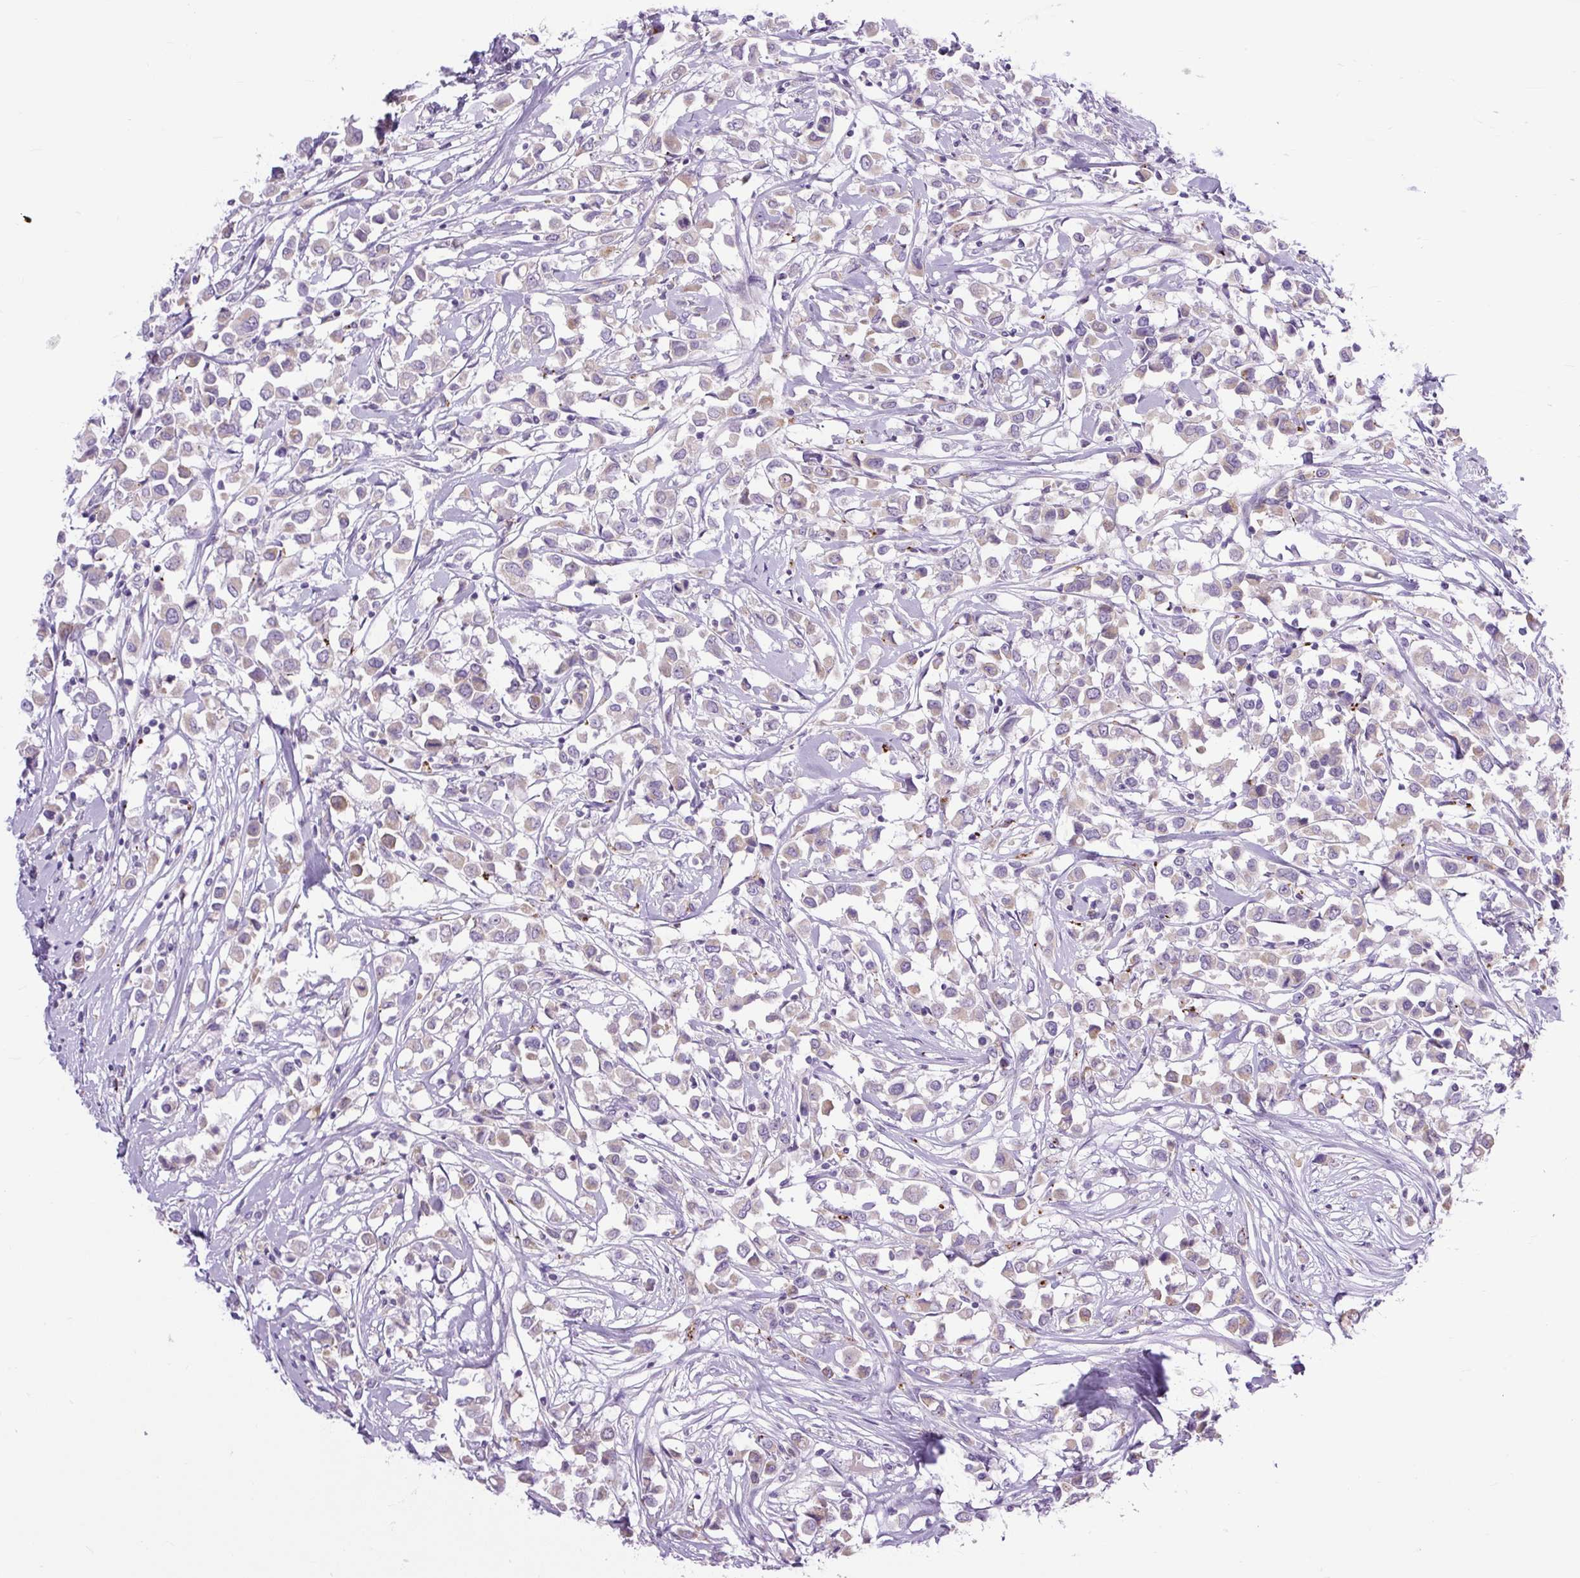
{"staining": {"intensity": "weak", "quantity": "25%-75%", "location": "cytoplasmic/membranous"}, "tissue": "breast cancer", "cell_type": "Tumor cells", "image_type": "cancer", "snomed": [{"axis": "morphology", "description": "Duct carcinoma"}, {"axis": "topography", "description": "Breast"}], "caption": "A brown stain shows weak cytoplasmic/membranous positivity of a protein in breast infiltrating ductal carcinoma tumor cells.", "gene": "RNASE10", "patient": {"sex": "female", "age": 61}}